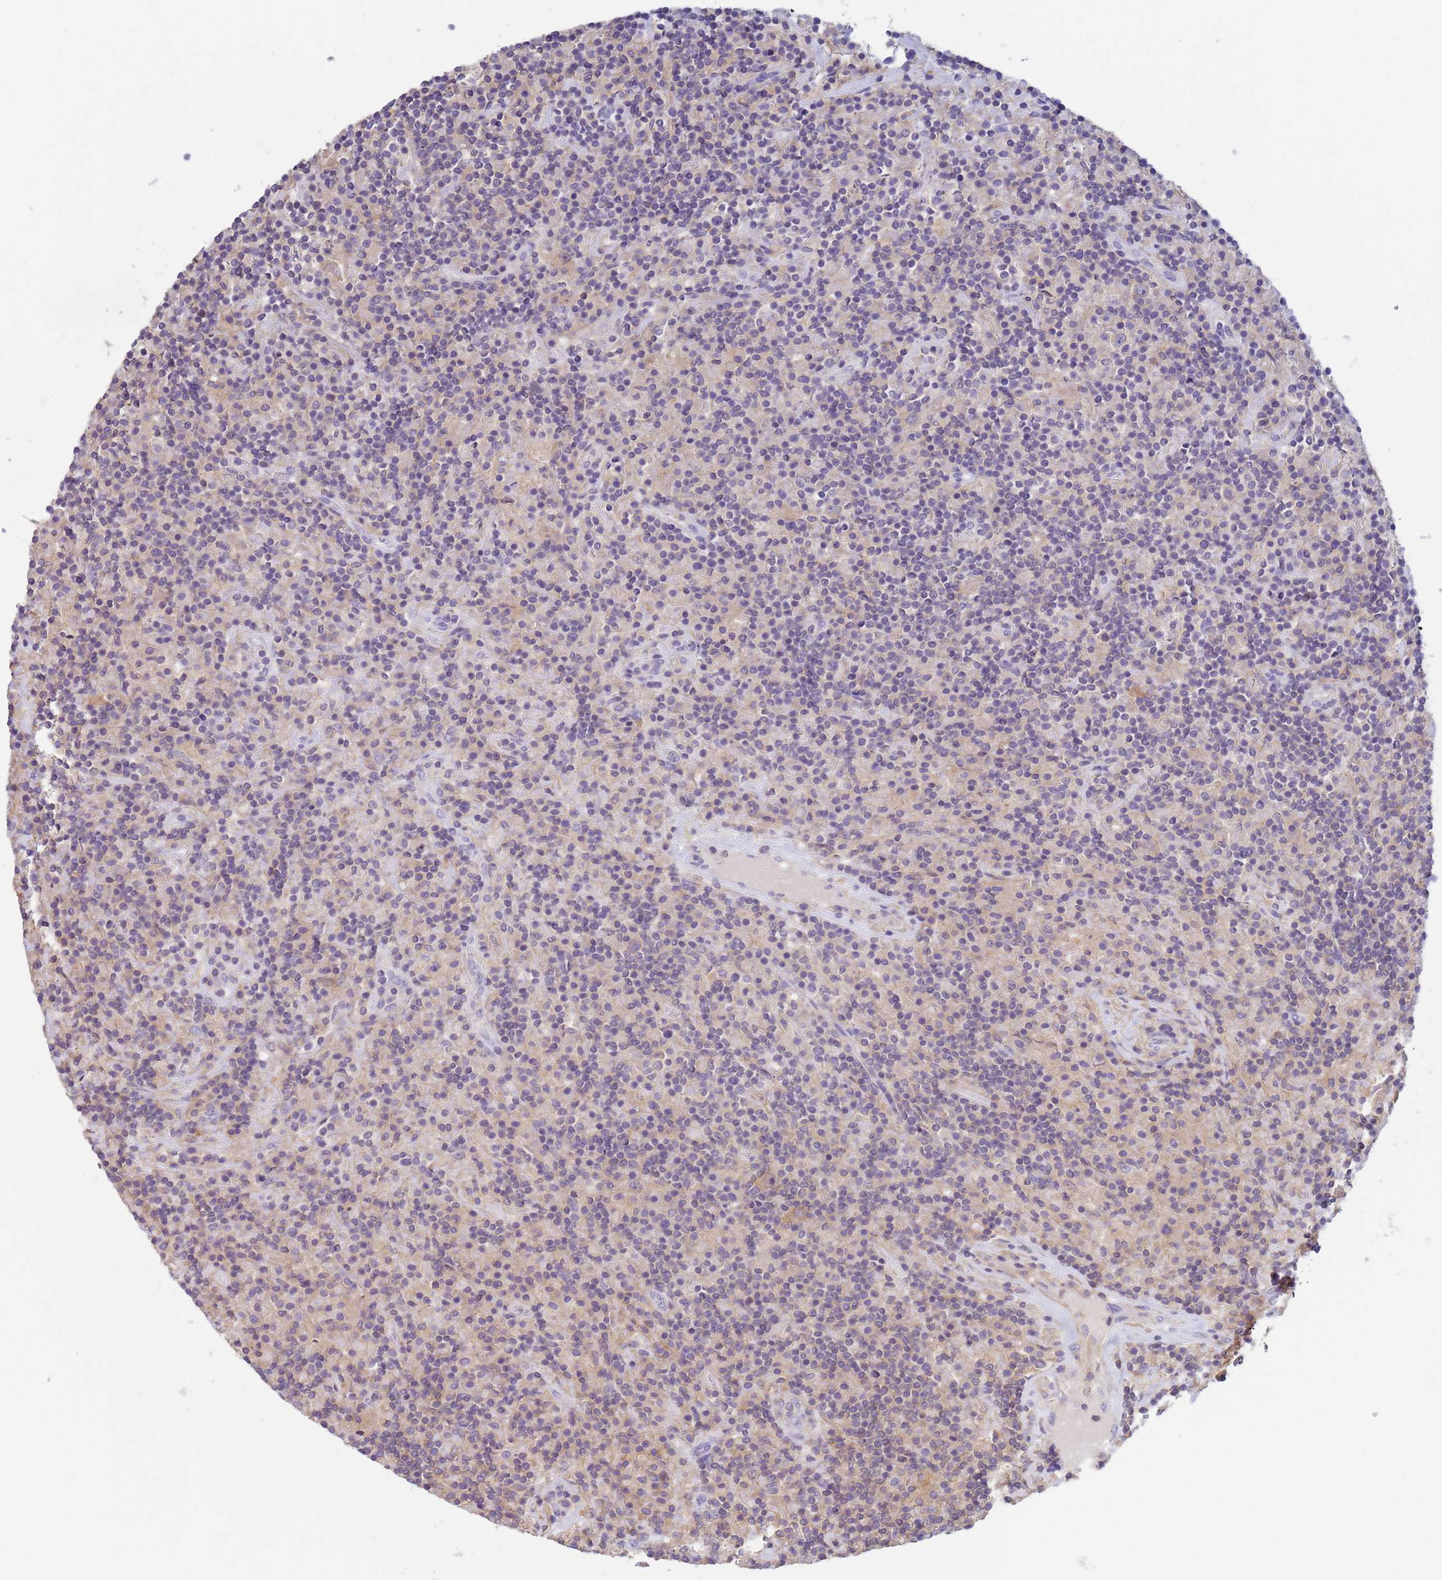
{"staining": {"intensity": "negative", "quantity": "none", "location": "none"}, "tissue": "lymphoma", "cell_type": "Tumor cells", "image_type": "cancer", "snomed": [{"axis": "morphology", "description": "Hodgkin's disease, NOS"}, {"axis": "topography", "description": "Lymph node"}], "caption": "A high-resolution image shows immunohistochemistry (IHC) staining of Hodgkin's disease, which shows no significant positivity in tumor cells.", "gene": "KLHL13", "patient": {"sex": "male", "age": 70}}